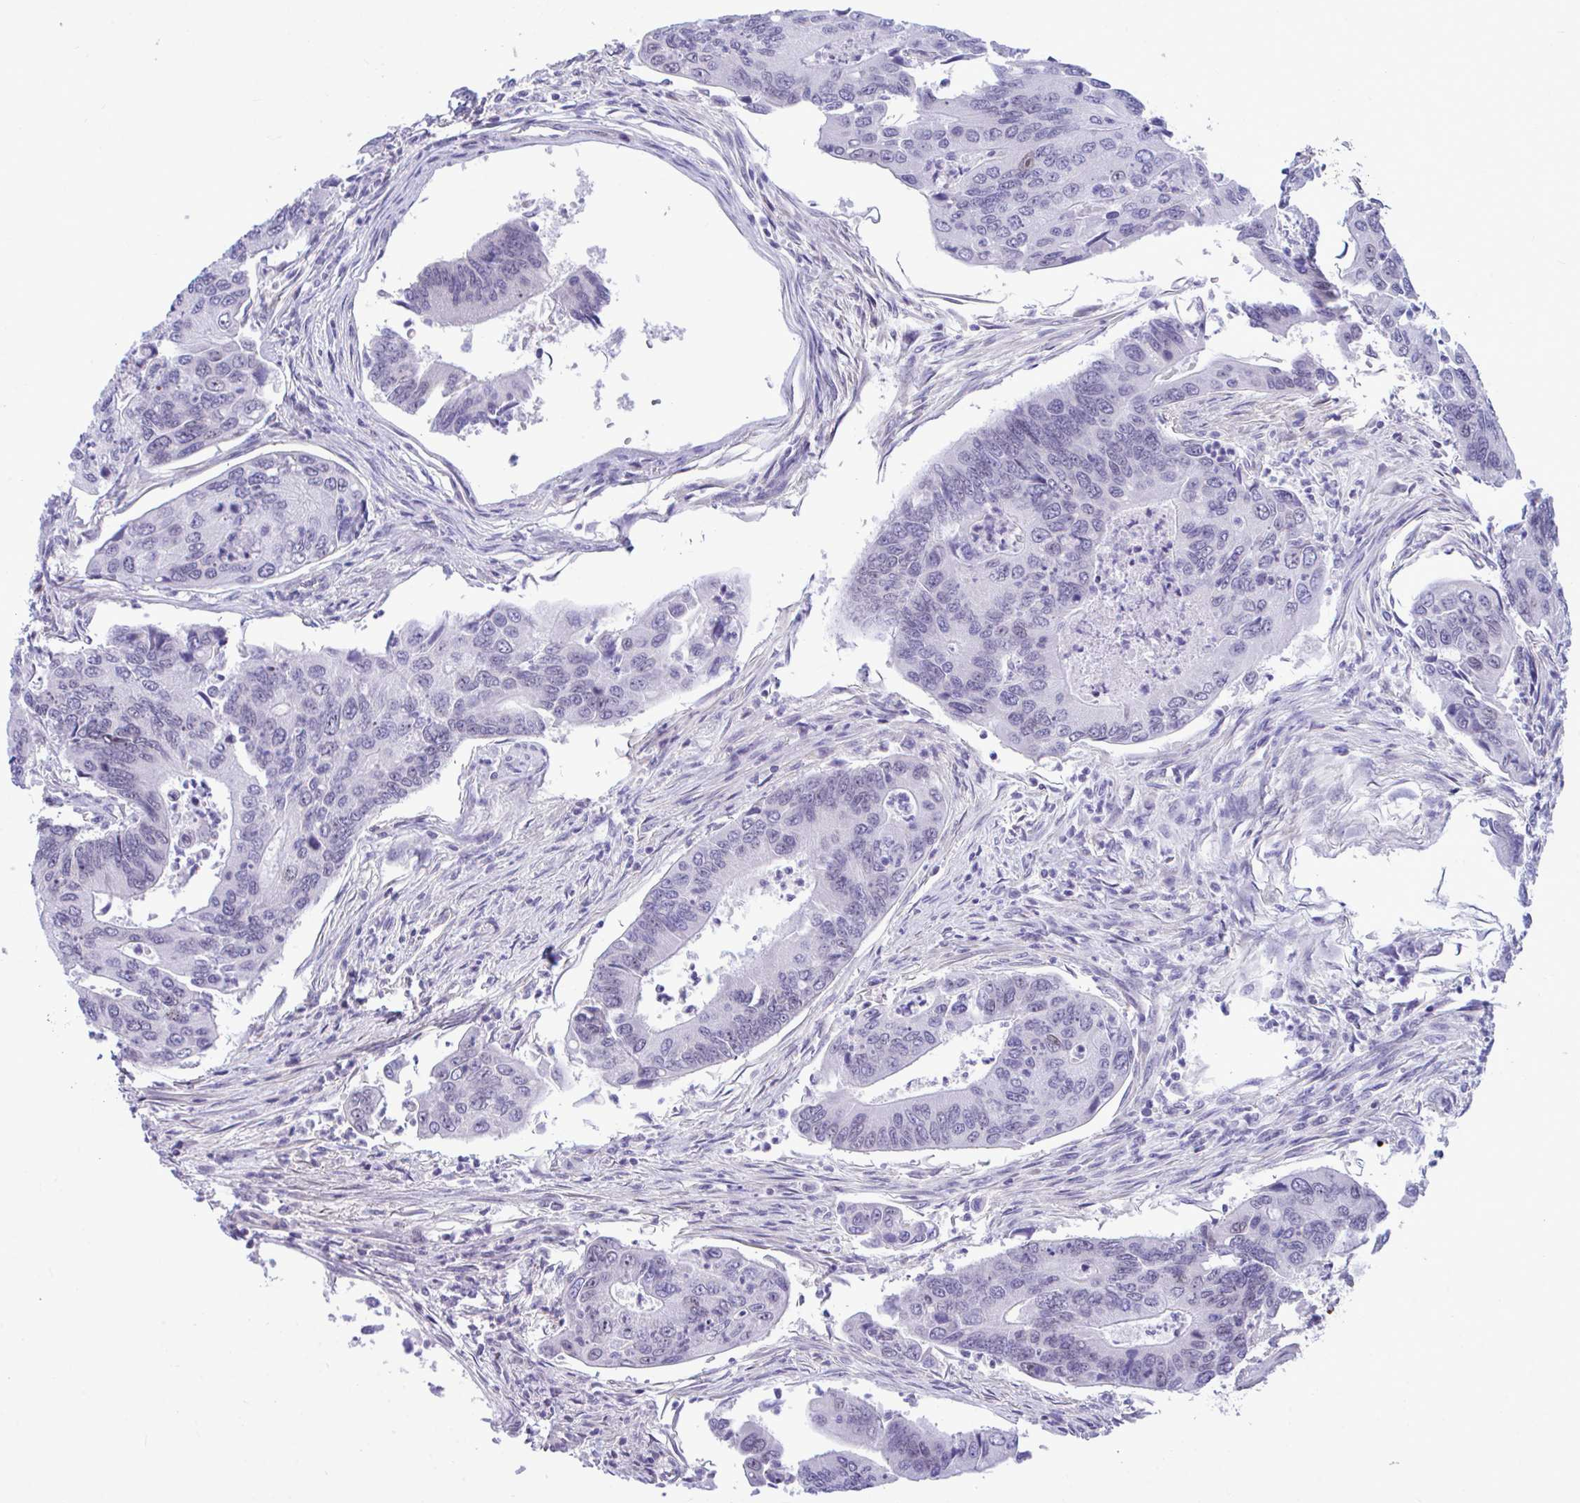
{"staining": {"intensity": "negative", "quantity": "none", "location": "none"}, "tissue": "colorectal cancer", "cell_type": "Tumor cells", "image_type": "cancer", "snomed": [{"axis": "morphology", "description": "Adenocarcinoma, NOS"}, {"axis": "topography", "description": "Colon"}], "caption": "Image shows no protein positivity in tumor cells of colorectal cancer (adenocarcinoma) tissue.", "gene": "SLC25A51", "patient": {"sex": "female", "age": 67}}